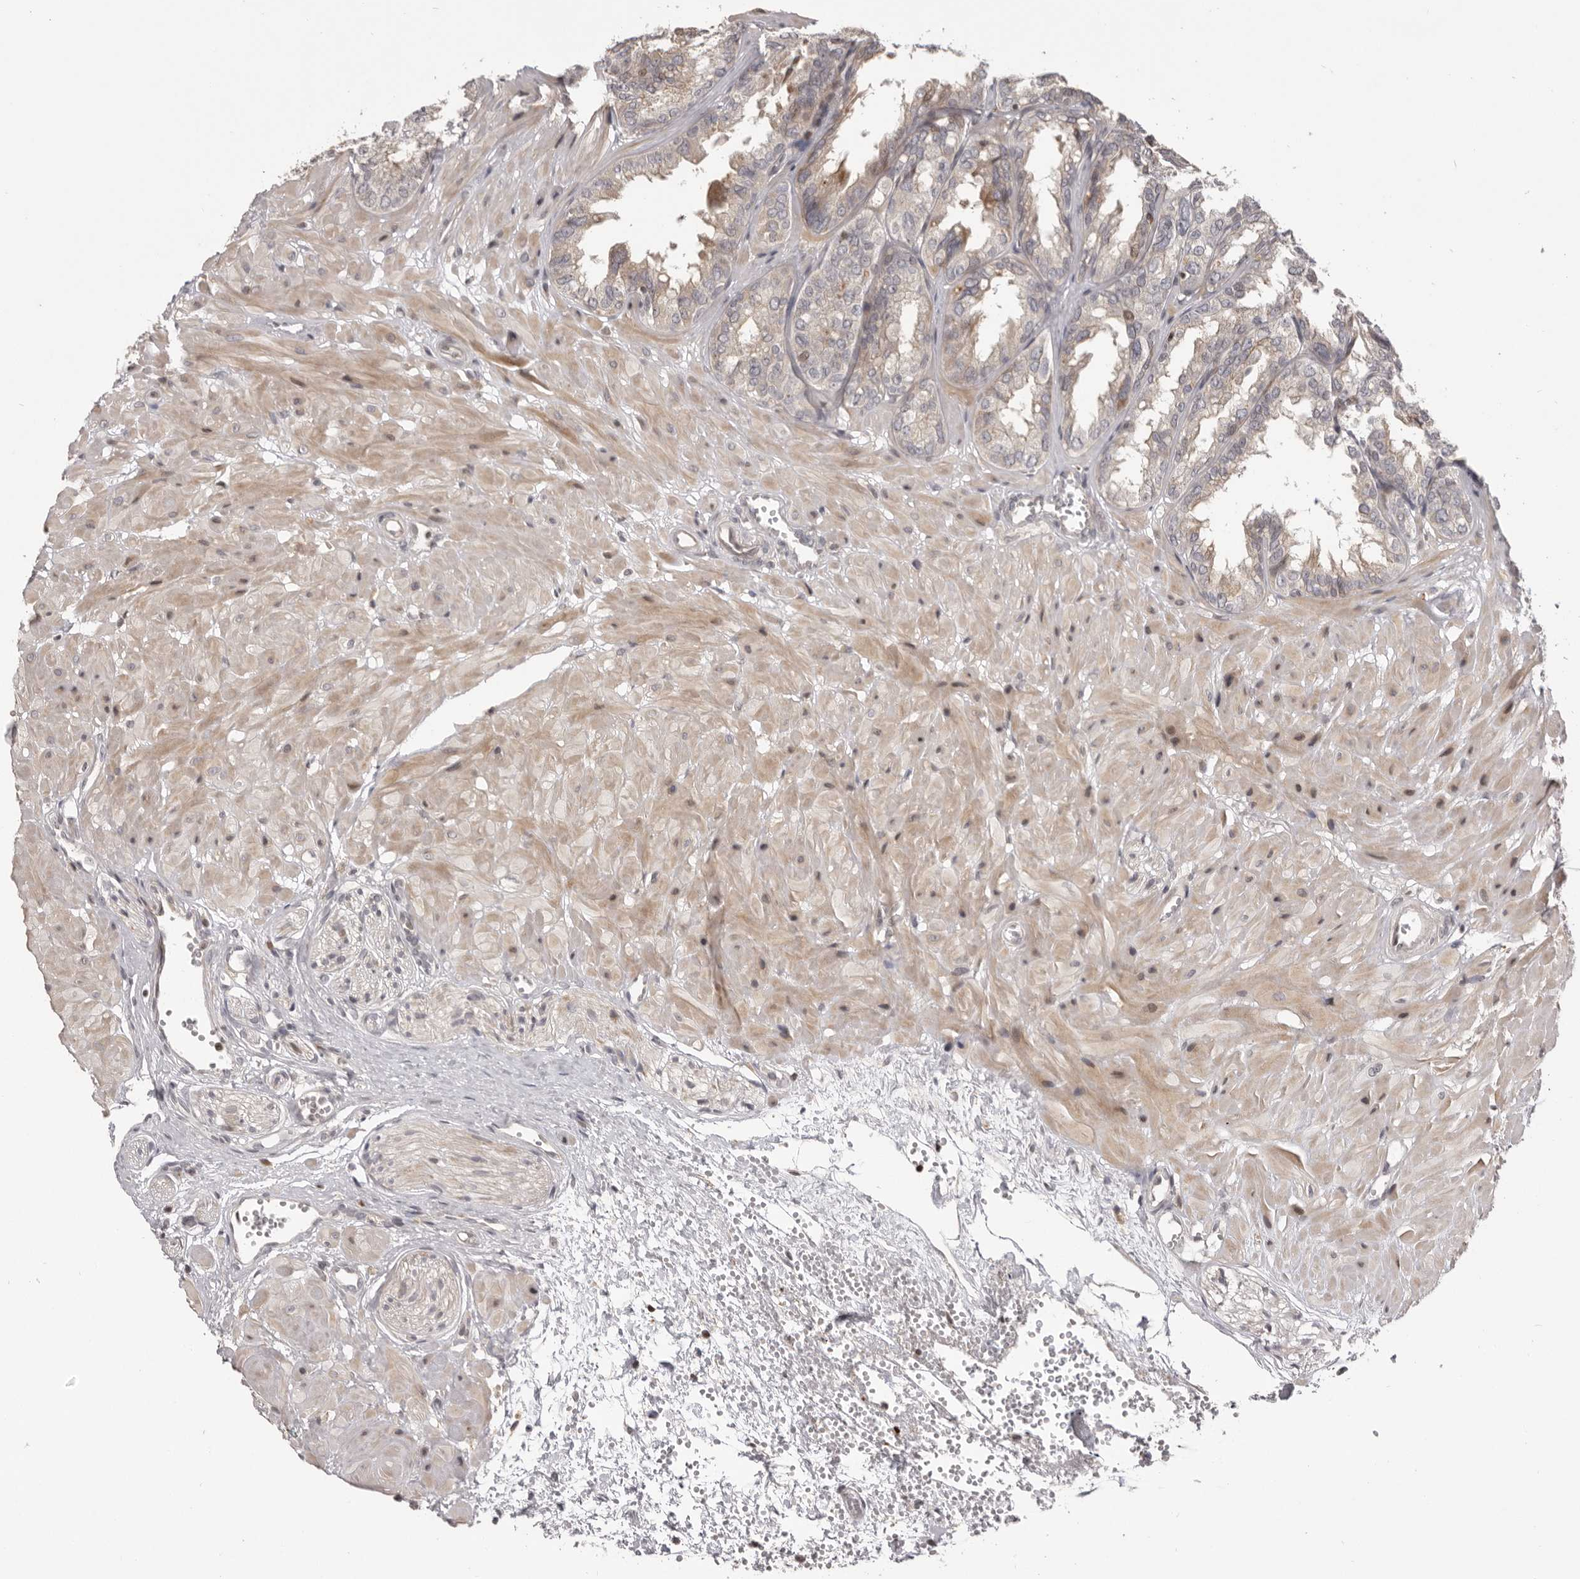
{"staining": {"intensity": "weak", "quantity": "25%-75%", "location": "cytoplasmic/membranous"}, "tissue": "seminal vesicle", "cell_type": "Glandular cells", "image_type": "normal", "snomed": [{"axis": "morphology", "description": "Normal tissue, NOS"}, {"axis": "topography", "description": "Prostate"}, {"axis": "topography", "description": "Seminal veicle"}], "caption": "A high-resolution micrograph shows IHC staining of normal seminal vesicle, which displays weak cytoplasmic/membranous expression in about 25%-75% of glandular cells. The staining was performed using DAB, with brown indicating positive protein expression. Nuclei are stained blue with hematoxylin.", "gene": "AZIN1", "patient": {"sex": "male", "age": 51}}